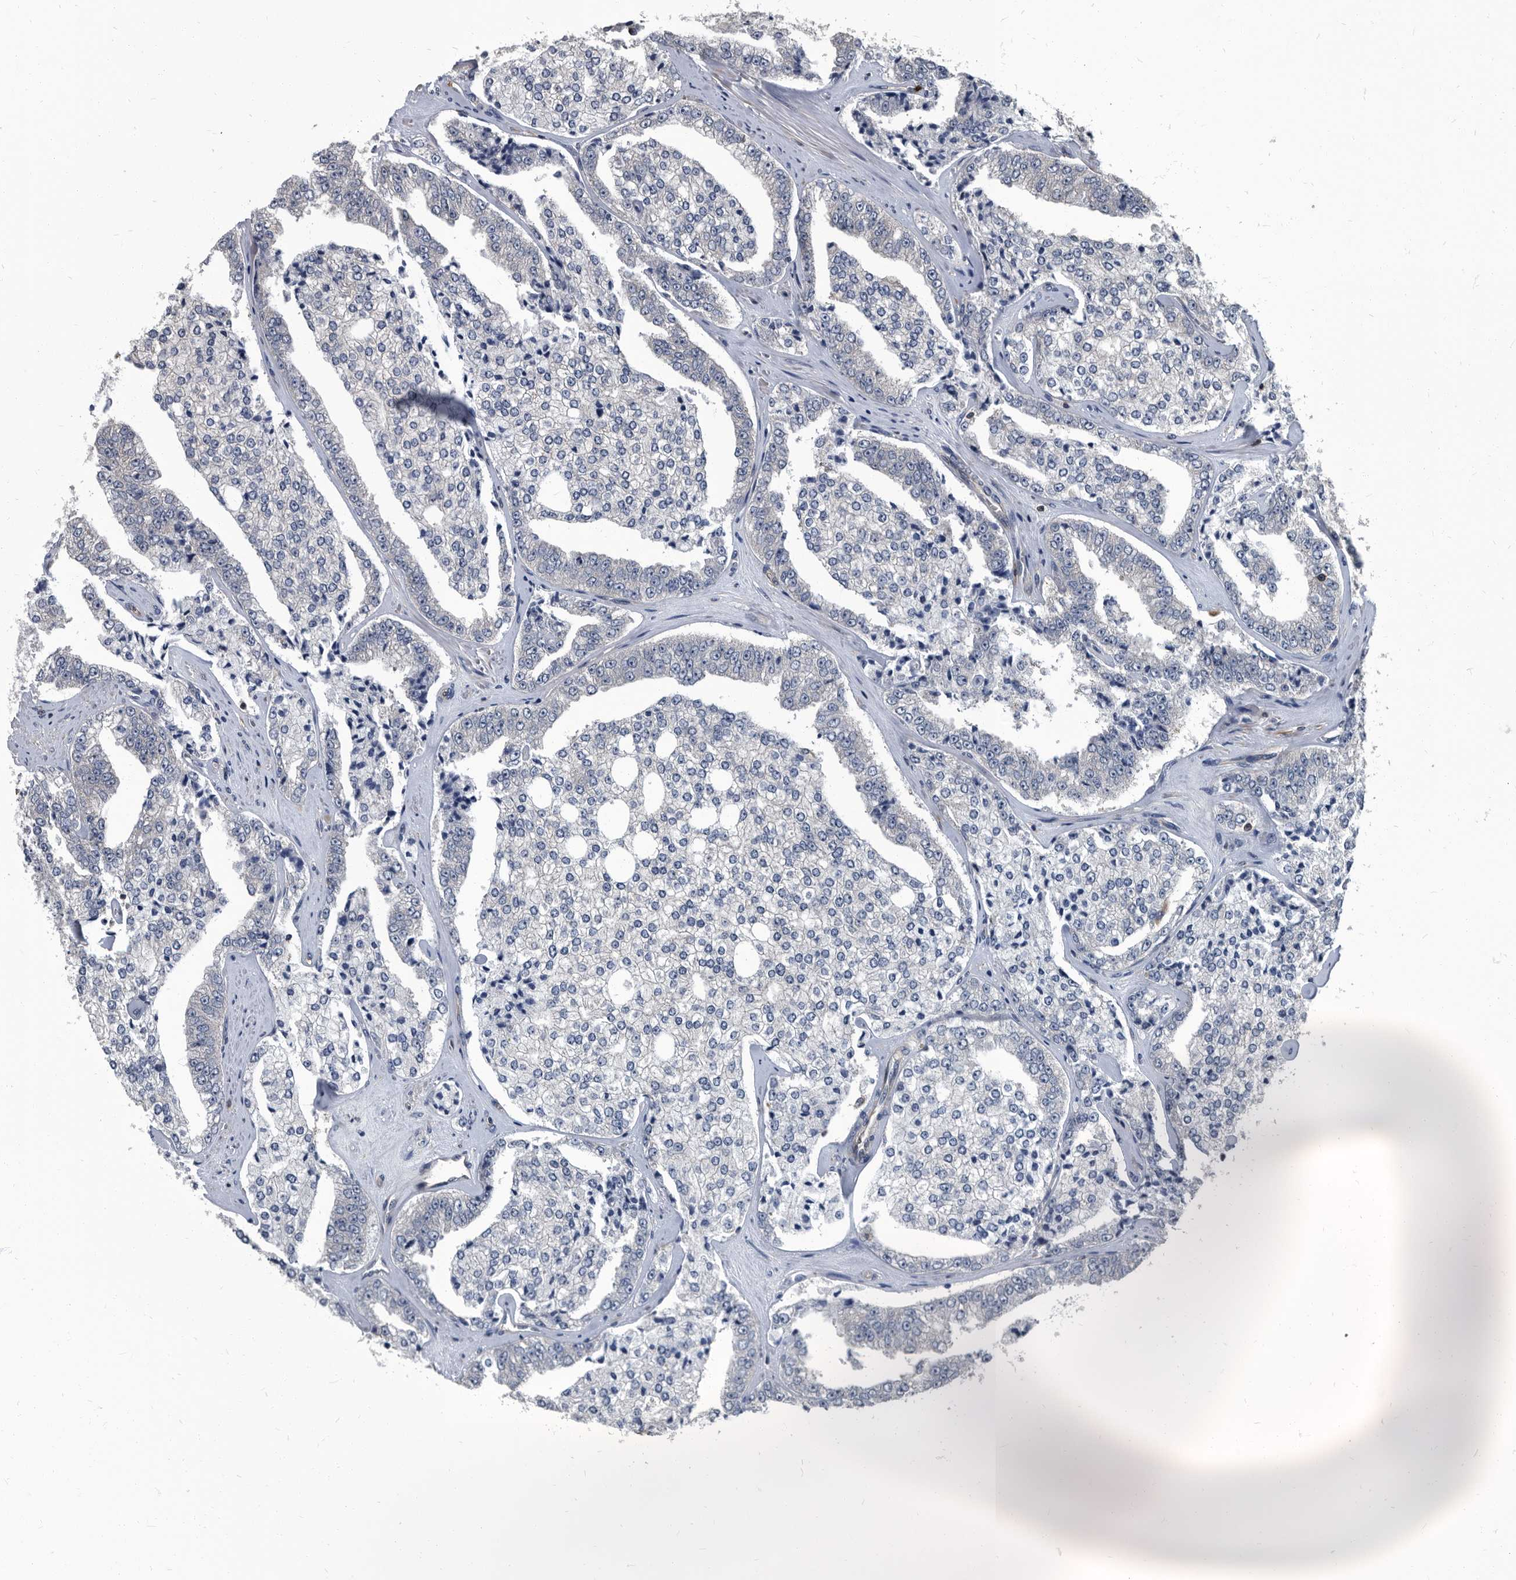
{"staining": {"intensity": "negative", "quantity": "none", "location": "none"}, "tissue": "prostate cancer", "cell_type": "Tumor cells", "image_type": "cancer", "snomed": [{"axis": "morphology", "description": "Adenocarcinoma, High grade"}, {"axis": "topography", "description": "Prostate"}], "caption": "DAB immunohistochemical staining of human prostate adenocarcinoma (high-grade) shows no significant positivity in tumor cells.", "gene": "CDV3", "patient": {"sex": "male", "age": 71}}